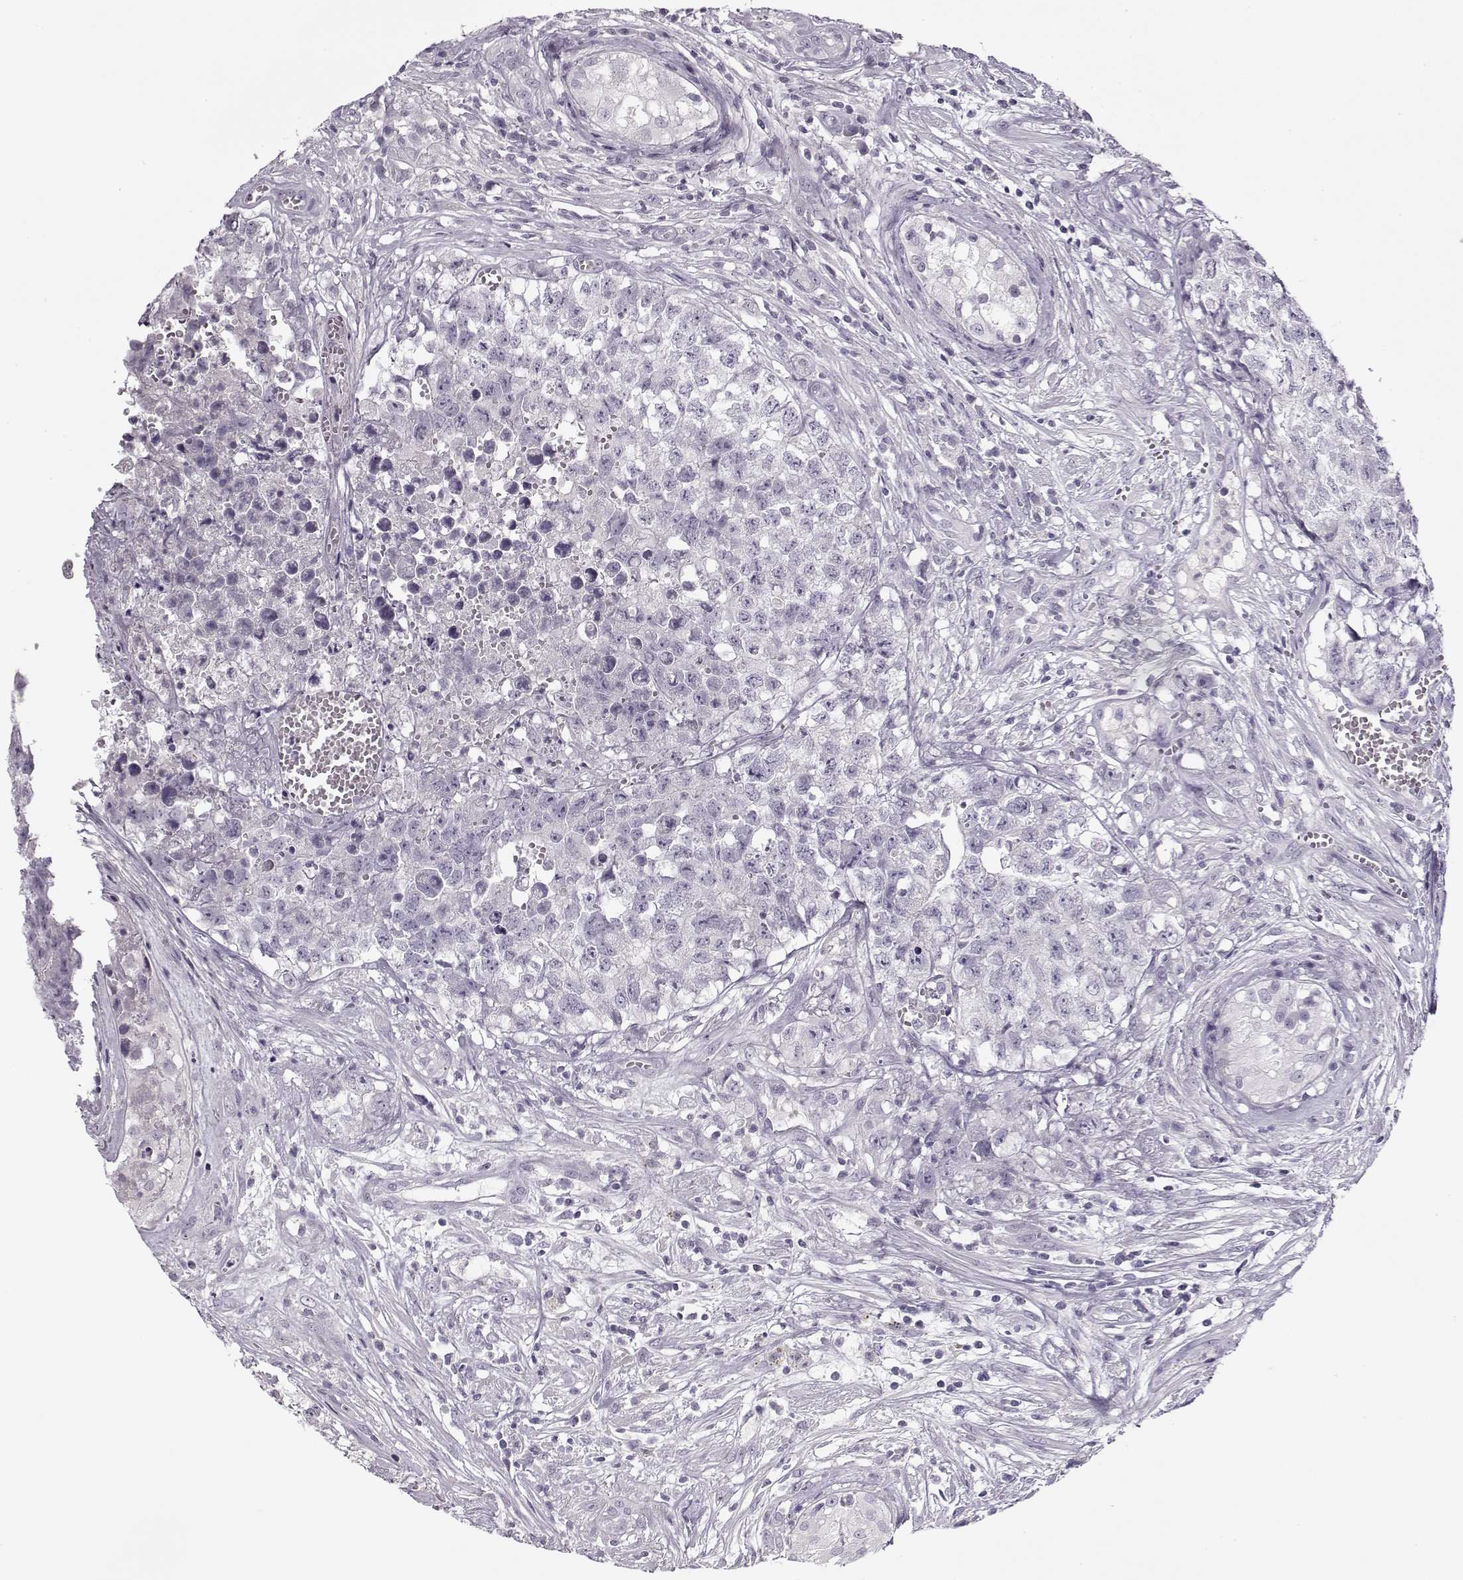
{"staining": {"intensity": "negative", "quantity": "none", "location": "none"}, "tissue": "testis cancer", "cell_type": "Tumor cells", "image_type": "cancer", "snomed": [{"axis": "morphology", "description": "Seminoma, NOS"}, {"axis": "morphology", "description": "Carcinoma, Embryonal, NOS"}, {"axis": "topography", "description": "Testis"}], "caption": "Immunohistochemical staining of embryonal carcinoma (testis) demonstrates no significant positivity in tumor cells.", "gene": "PNMT", "patient": {"sex": "male", "age": 22}}